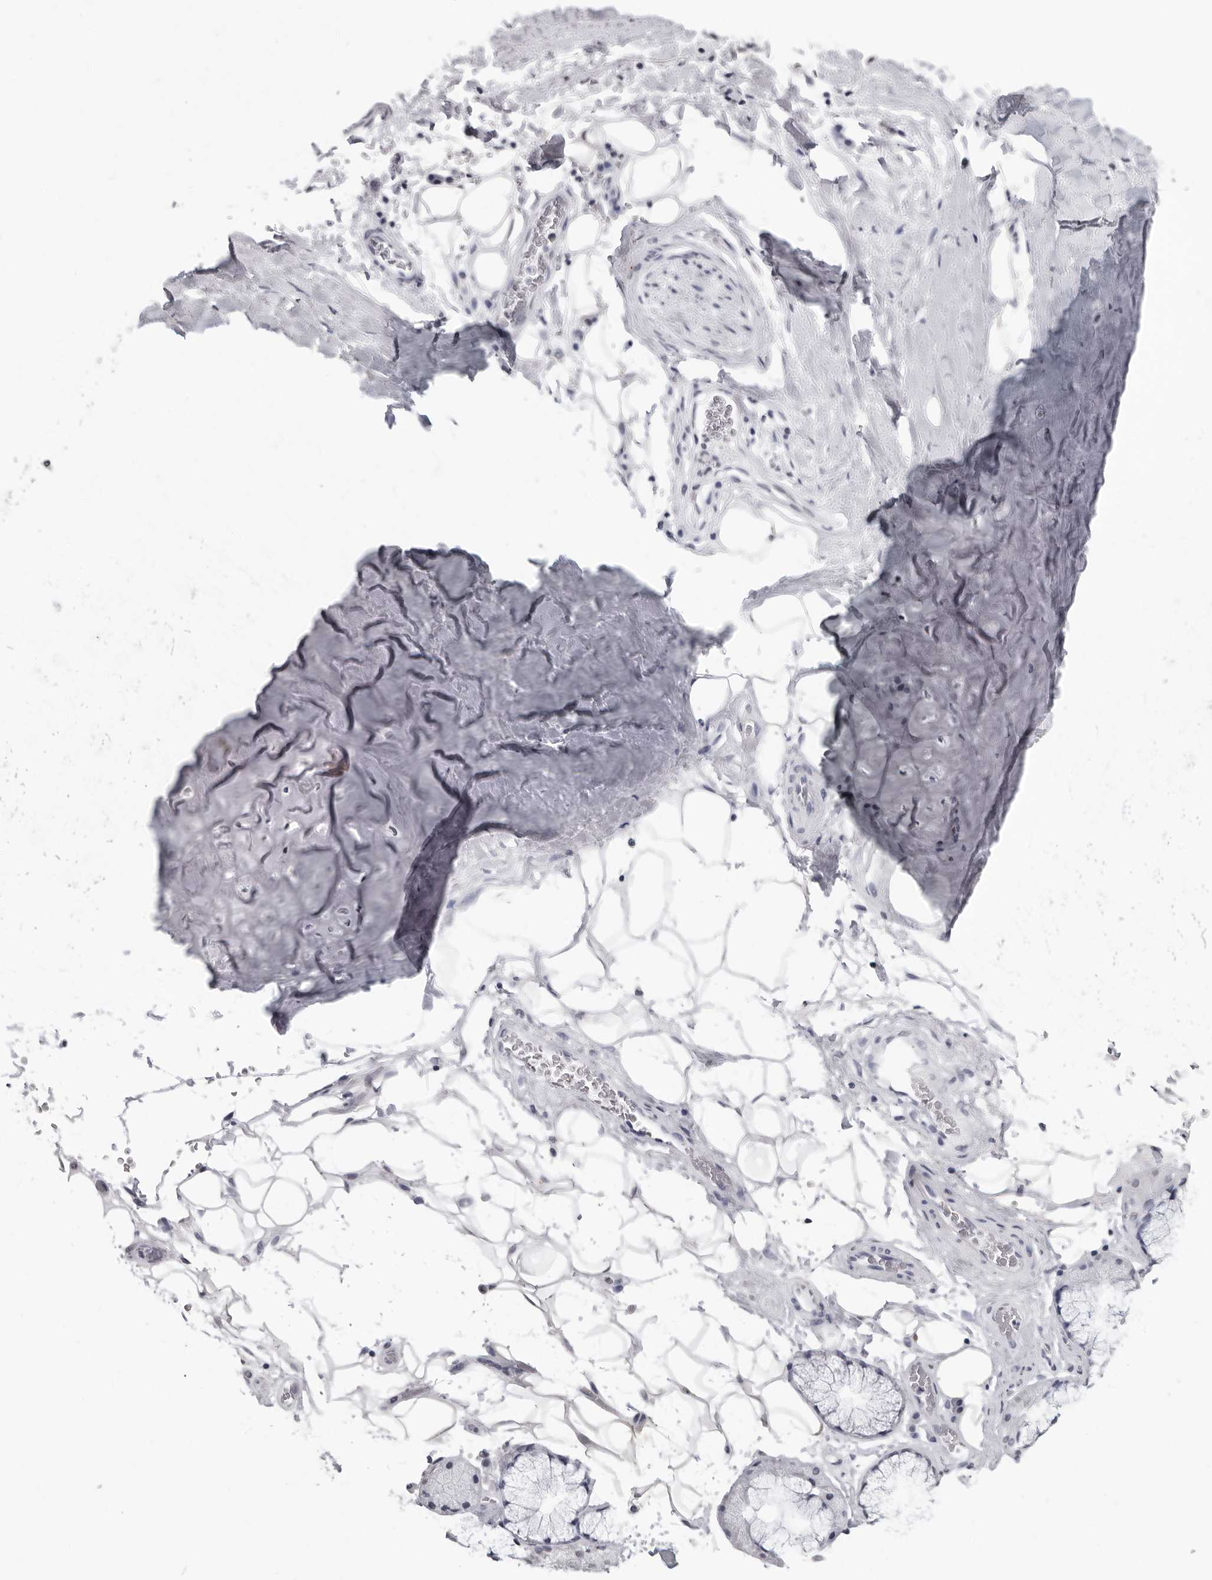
{"staining": {"intensity": "negative", "quantity": "none", "location": "none"}, "tissue": "adipose tissue", "cell_type": "Adipocytes", "image_type": "normal", "snomed": [{"axis": "morphology", "description": "Normal tissue, NOS"}, {"axis": "topography", "description": "Cartilage tissue"}], "caption": "DAB (3,3'-diaminobenzidine) immunohistochemical staining of unremarkable human adipose tissue reveals no significant positivity in adipocytes. The staining was performed using DAB (3,3'-diaminobenzidine) to visualize the protein expression in brown, while the nuclei were stained in blue with hematoxylin (Magnification: 20x).", "gene": "HEPACAM", "patient": {"sex": "female", "age": 63}}